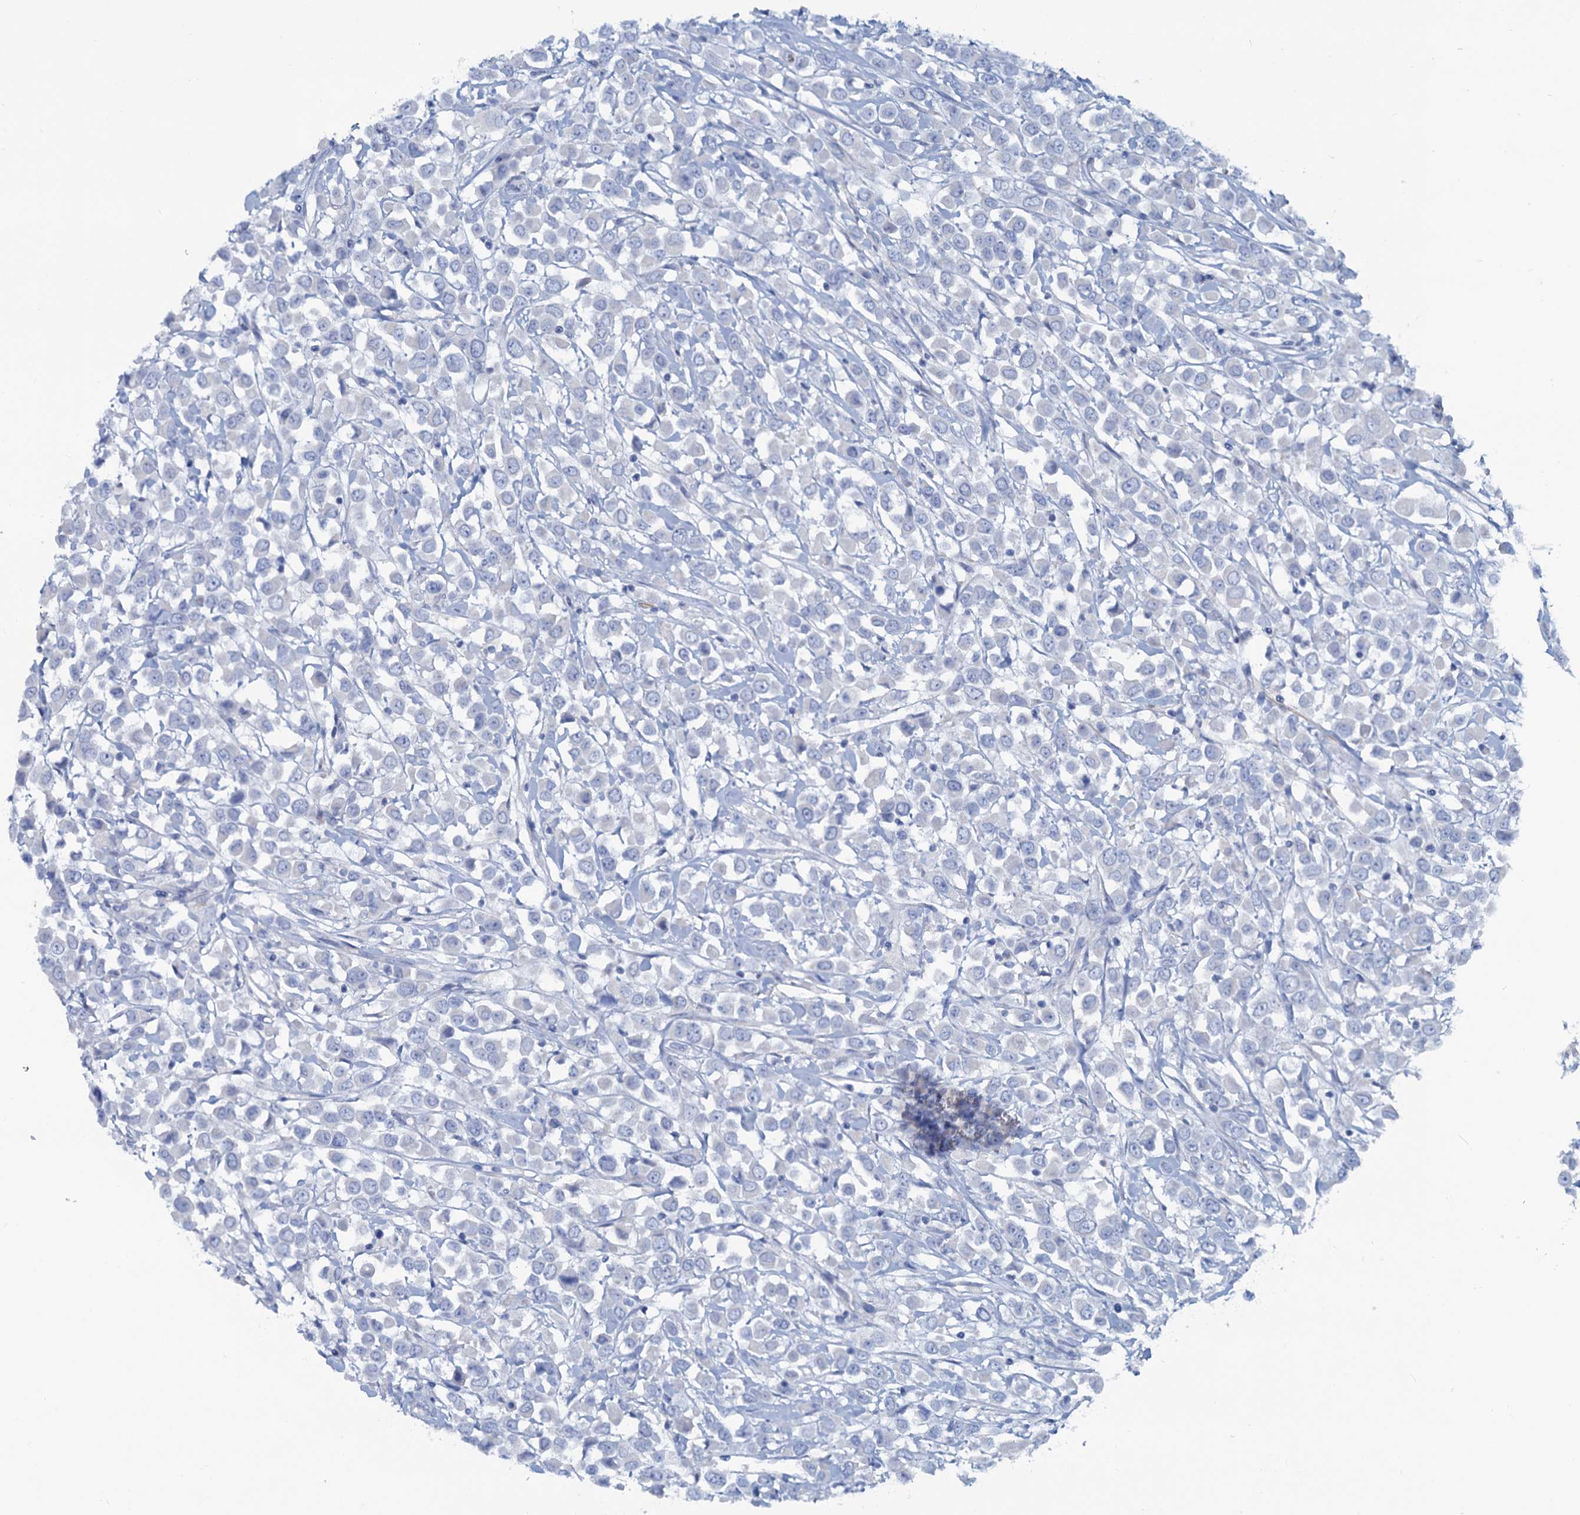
{"staining": {"intensity": "negative", "quantity": "none", "location": "none"}, "tissue": "breast cancer", "cell_type": "Tumor cells", "image_type": "cancer", "snomed": [{"axis": "morphology", "description": "Duct carcinoma"}, {"axis": "topography", "description": "Breast"}], "caption": "Immunohistochemistry (IHC) image of neoplastic tissue: human infiltrating ductal carcinoma (breast) stained with DAB reveals no significant protein expression in tumor cells.", "gene": "SLC1A3", "patient": {"sex": "female", "age": 61}}